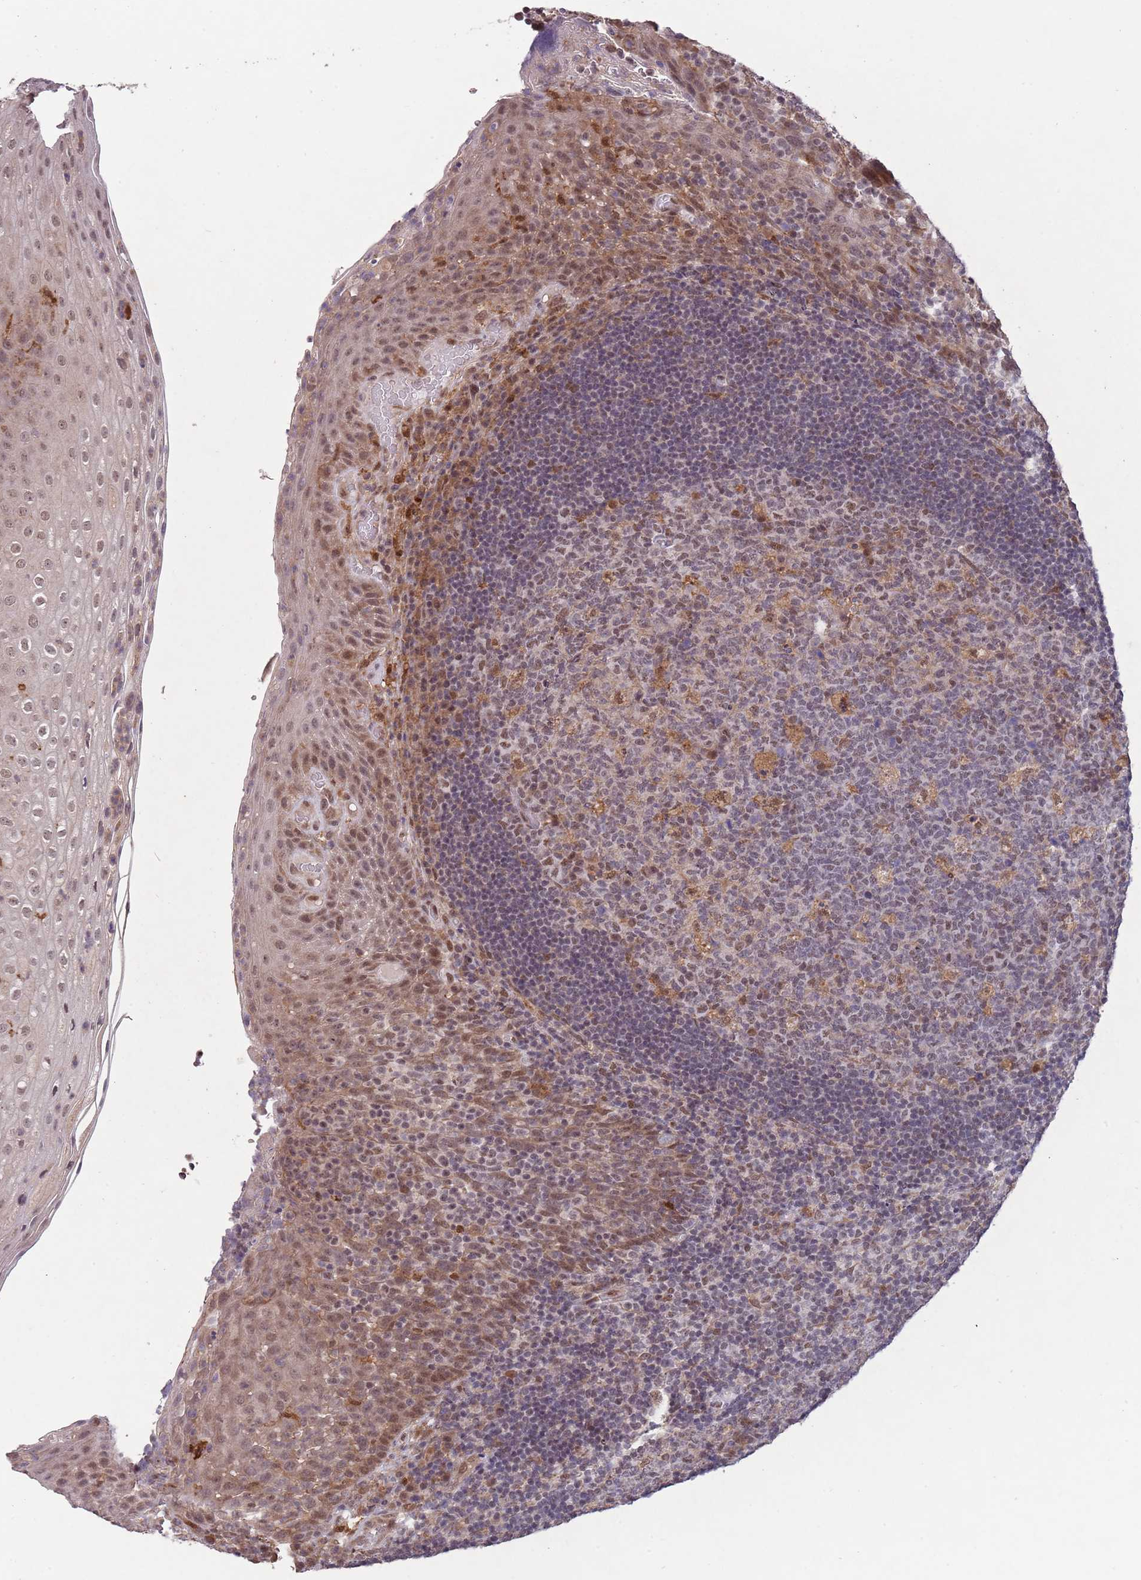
{"staining": {"intensity": "moderate", "quantity": "<25%", "location": "cytoplasmic/membranous,nuclear"}, "tissue": "tonsil", "cell_type": "Germinal center cells", "image_type": "normal", "snomed": [{"axis": "morphology", "description": "Normal tissue, NOS"}, {"axis": "topography", "description": "Tonsil"}], "caption": "An immunohistochemistry (IHC) image of normal tissue is shown. Protein staining in brown labels moderate cytoplasmic/membranous,nuclear positivity in tonsil within germinal center cells.", "gene": "ZNF639", "patient": {"sex": "male", "age": 17}}